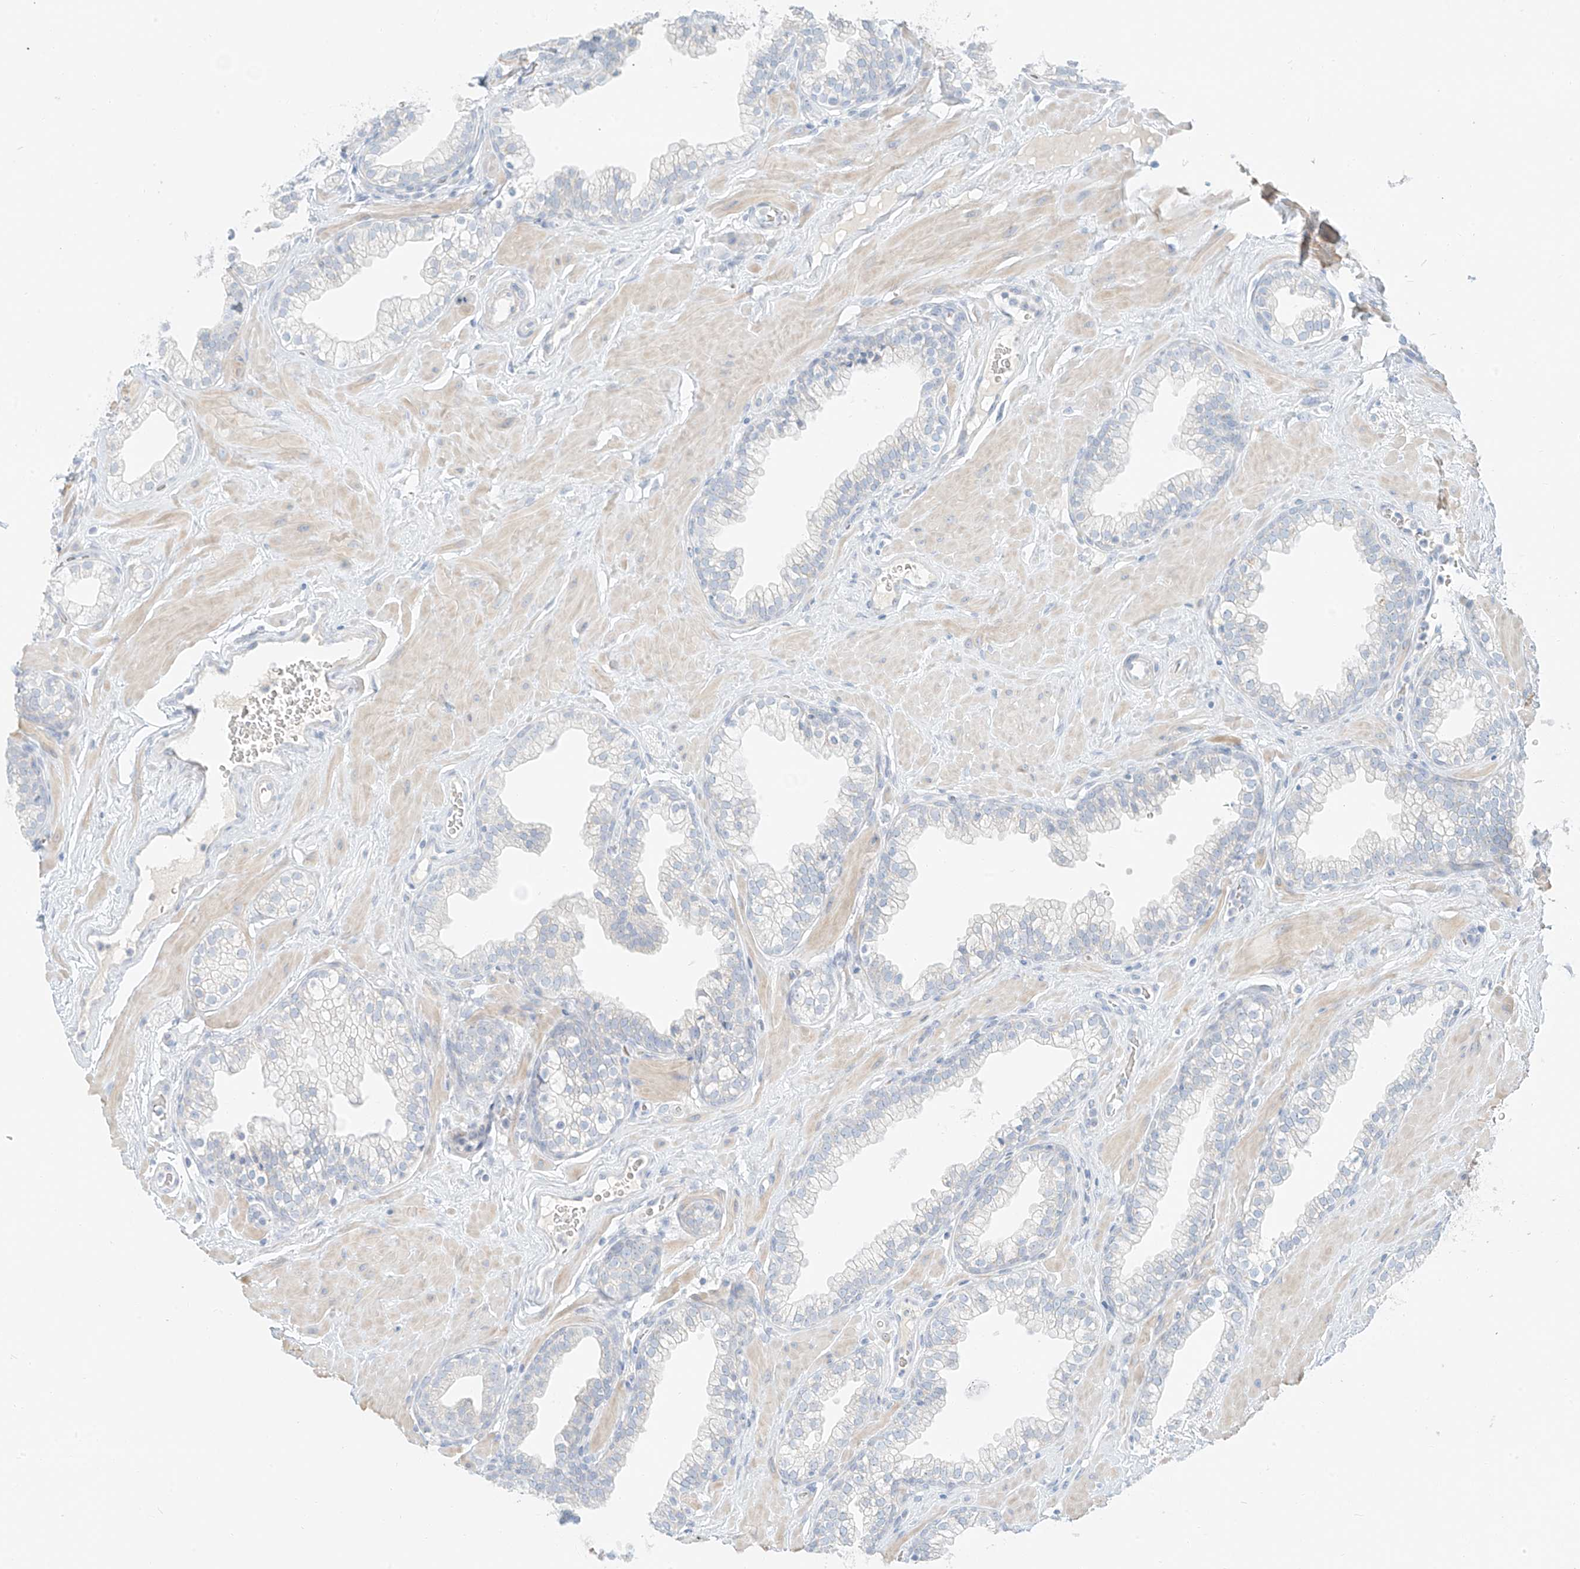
{"staining": {"intensity": "negative", "quantity": "none", "location": "none"}, "tissue": "prostate", "cell_type": "Glandular cells", "image_type": "normal", "snomed": [{"axis": "morphology", "description": "Normal tissue, NOS"}, {"axis": "morphology", "description": "Urothelial carcinoma, Low grade"}, {"axis": "topography", "description": "Urinary bladder"}, {"axis": "topography", "description": "Prostate"}], "caption": "A photomicrograph of prostate stained for a protein exhibits no brown staining in glandular cells.", "gene": "PGC", "patient": {"sex": "male", "age": 60}}